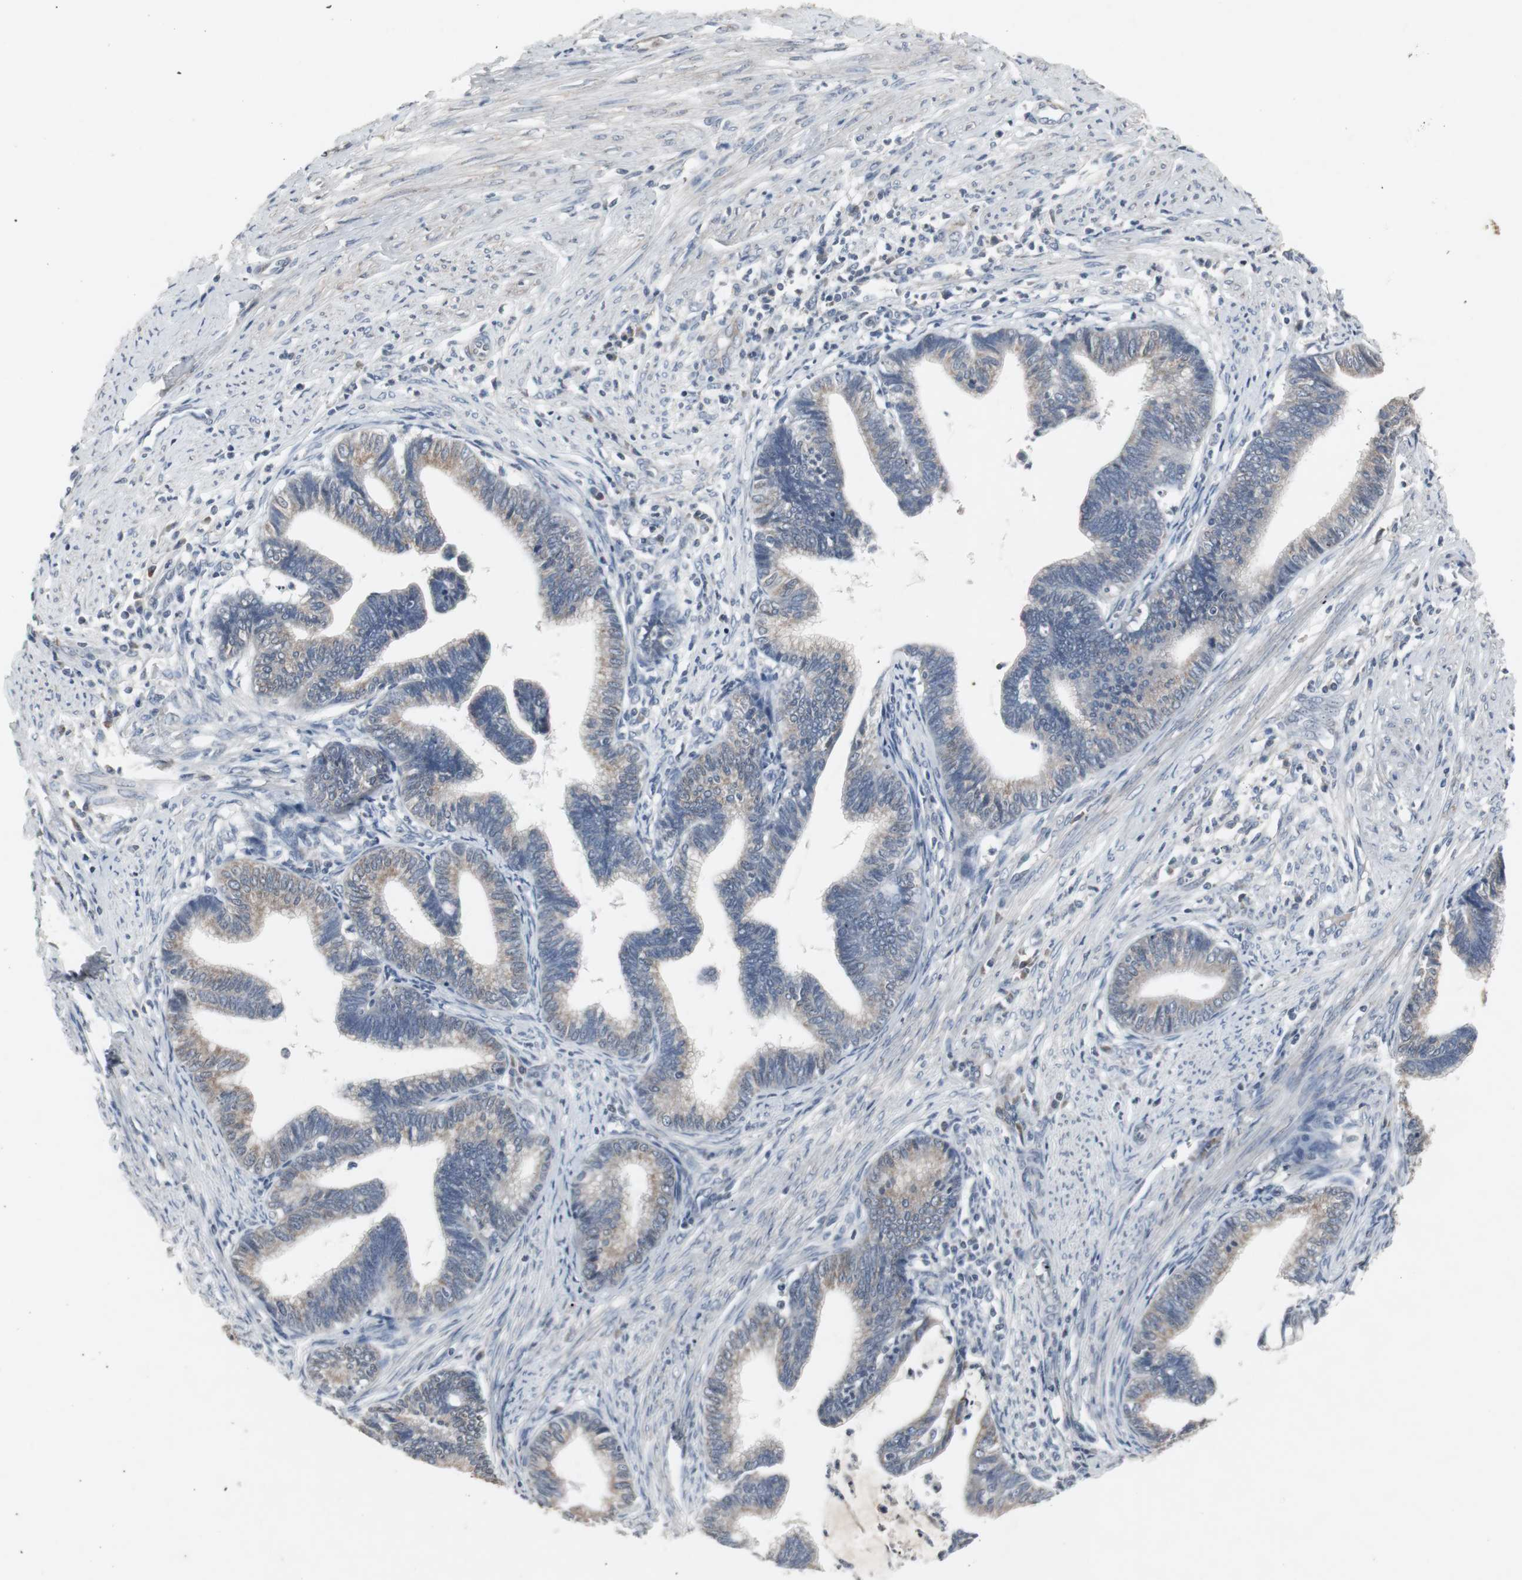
{"staining": {"intensity": "moderate", "quantity": ">75%", "location": "cytoplasmic/membranous"}, "tissue": "cervical cancer", "cell_type": "Tumor cells", "image_type": "cancer", "snomed": [{"axis": "morphology", "description": "Adenocarcinoma, NOS"}, {"axis": "topography", "description": "Cervix"}], "caption": "The image demonstrates a brown stain indicating the presence of a protein in the cytoplasmic/membranous of tumor cells in cervical cancer.", "gene": "ACAA1", "patient": {"sex": "female", "age": 36}}